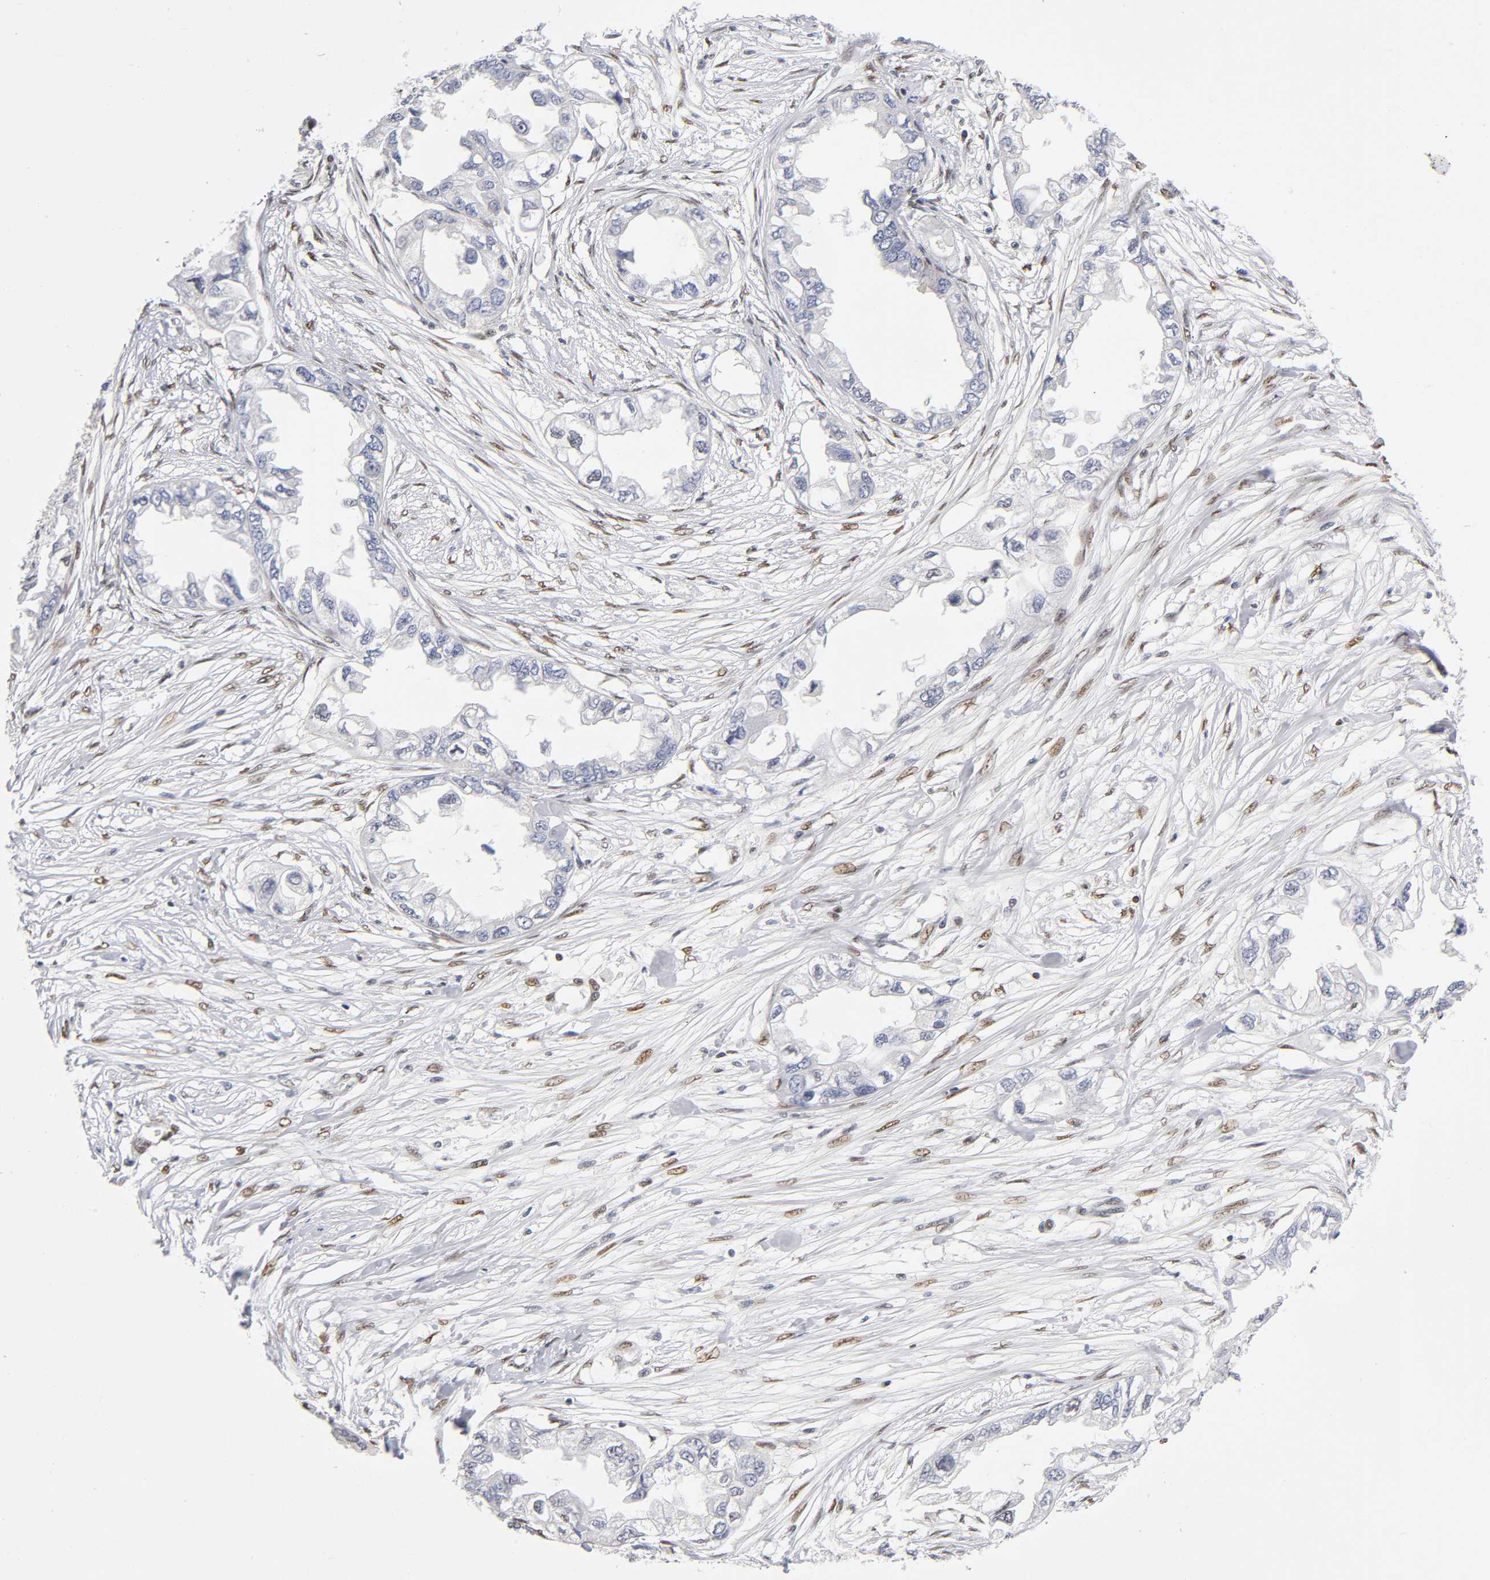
{"staining": {"intensity": "negative", "quantity": "none", "location": "none"}, "tissue": "endometrial cancer", "cell_type": "Tumor cells", "image_type": "cancer", "snomed": [{"axis": "morphology", "description": "Adenocarcinoma, NOS"}, {"axis": "topography", "description": "Endometrium"}], "caption": "Tumor cells show no significant protein expression in adenocarcinoma (endometrial).", "gene": "NR3C1", "patient": {"sex": "female", "age": 67}}